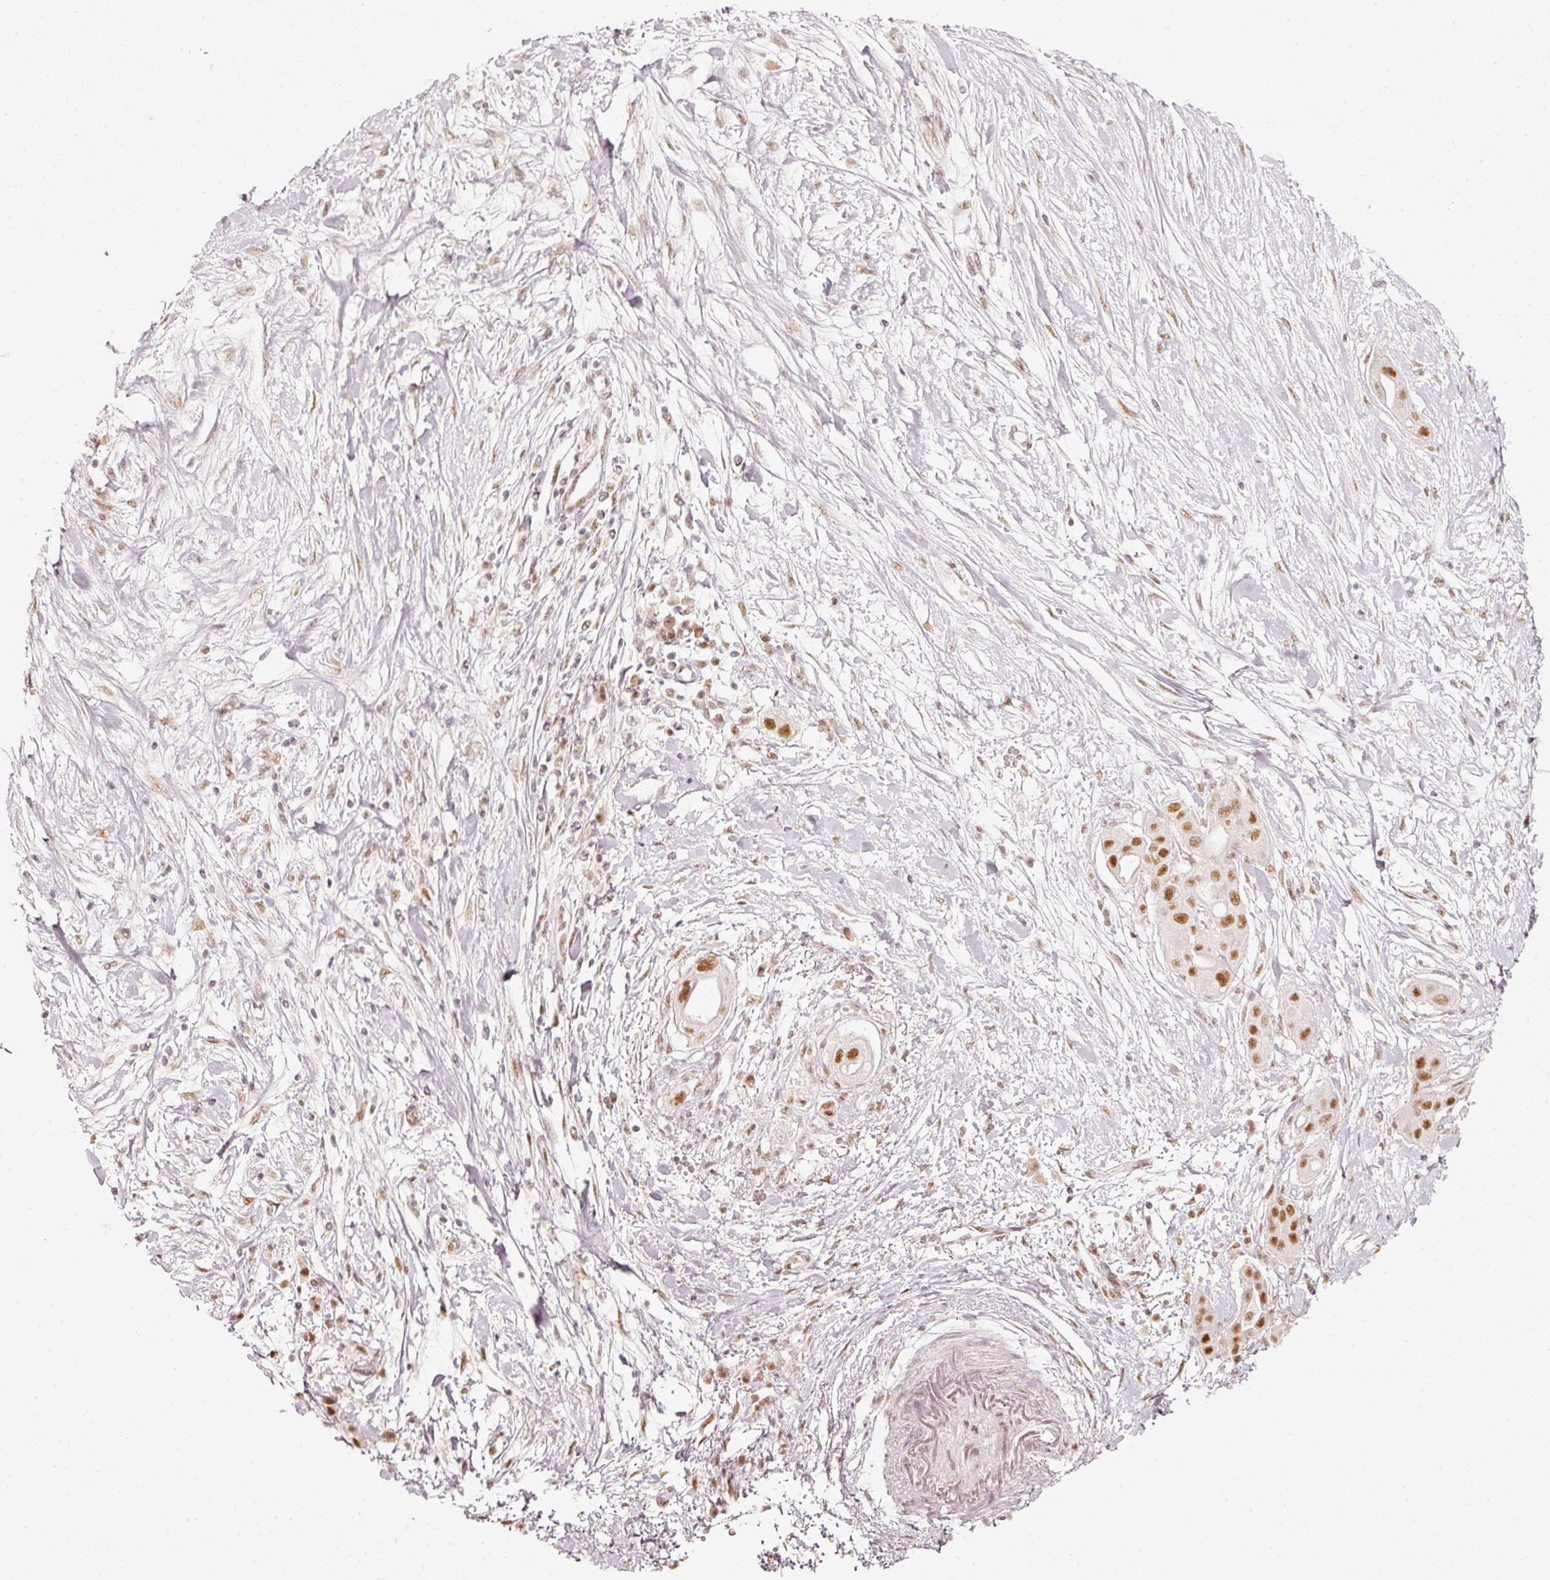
{"staining": {"intensity": "strong", "quantity": ">75%", "location": "nuclear"}, "tissue": "pancreatic cancer", "cell_type": "Tumor cells", "image_type": "cancer", "snomed": [{"axis": "morphology", "description": "Adenocarcinoma, NOS"}, {"axis": "topography", "description": "Pancreas"}], "caption": "The histopathology image reveals a brown stain indicating the presence of a protein in the nuclear of tumor cells in pancreatic adenocarcinoma.", "gene": "PPP1R10", "patient": {"sex": "male", "age": 68}}